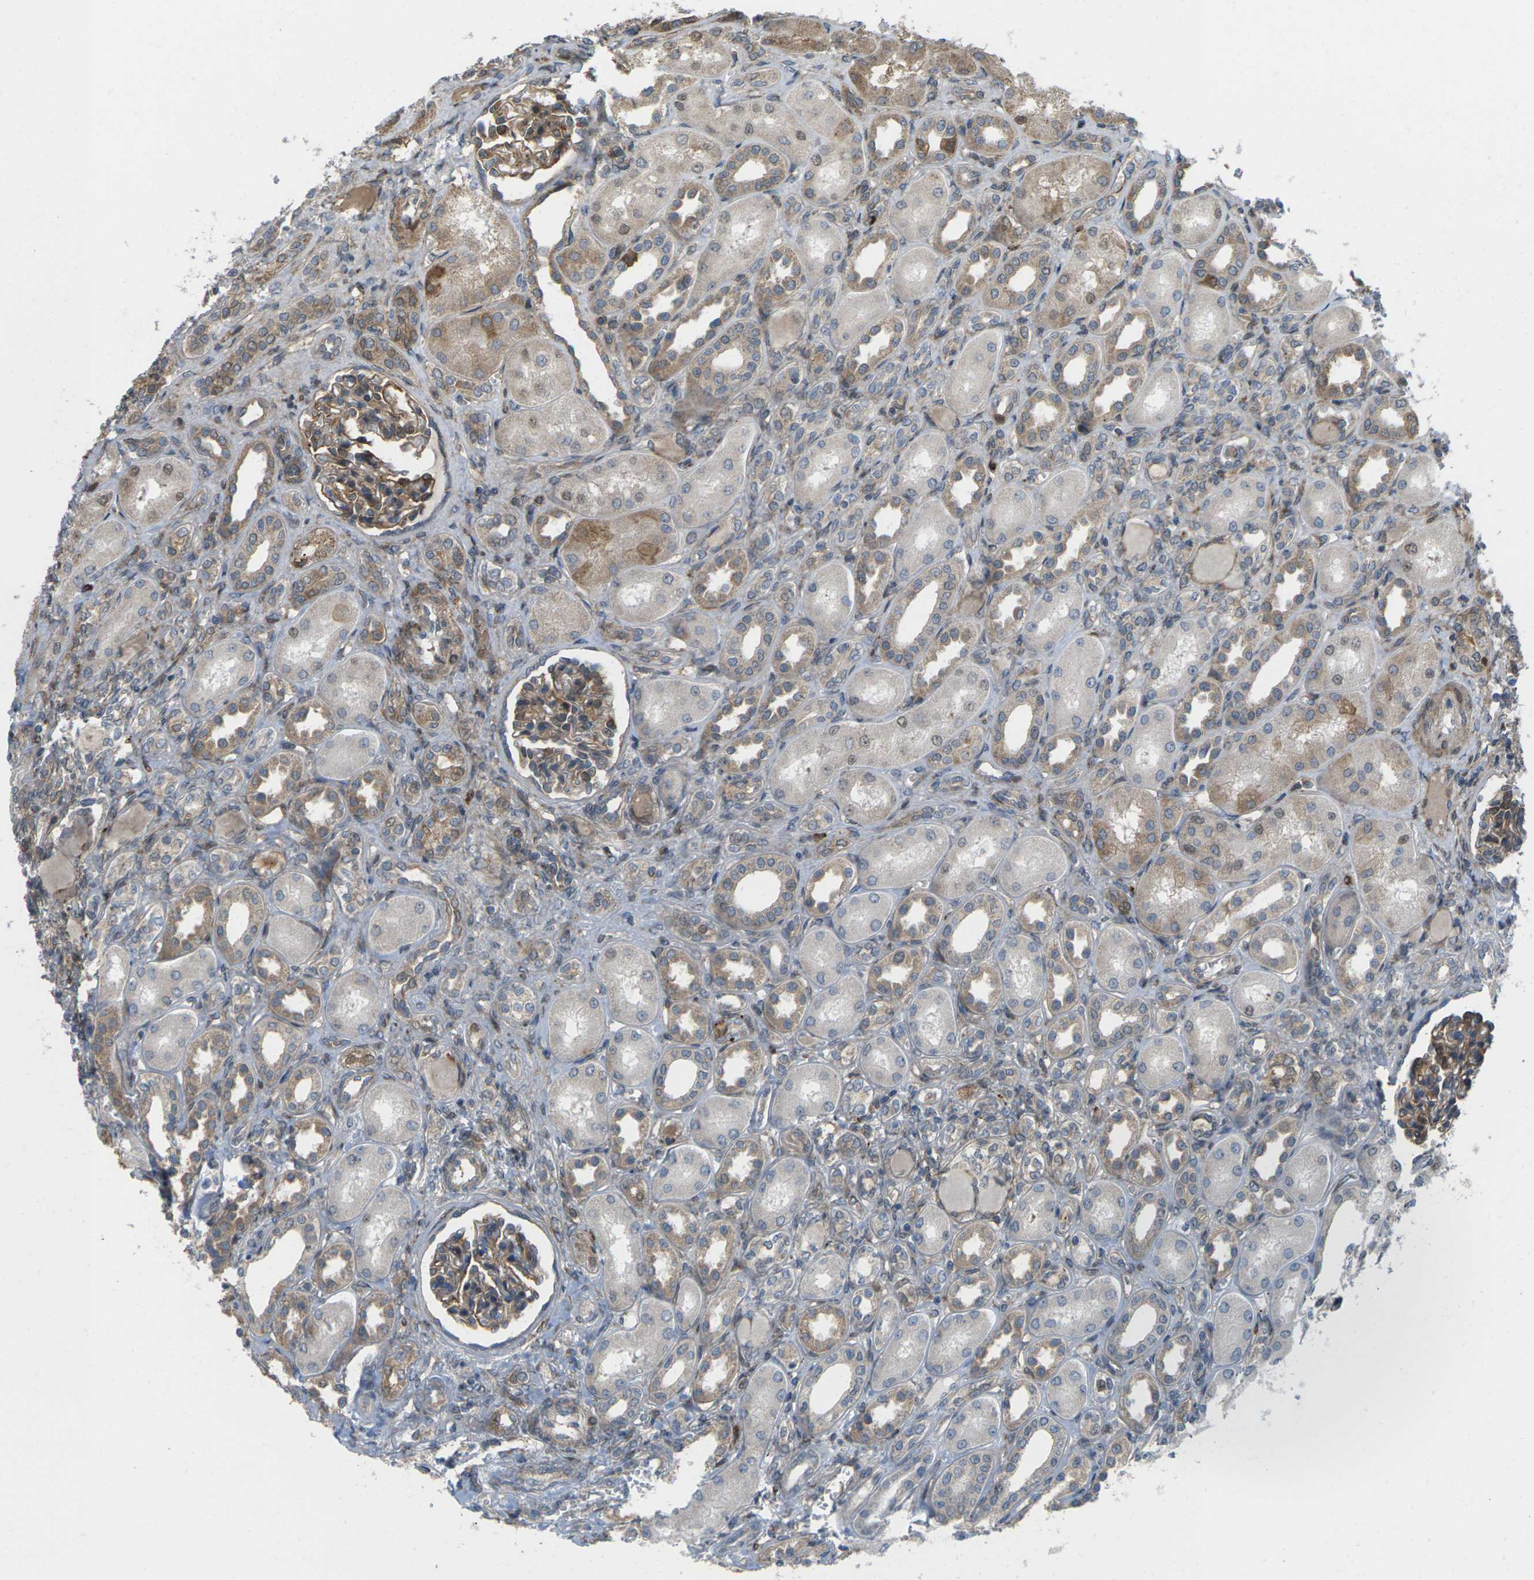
{"staining": {"intensity": "moderate", "quantity": ">75%", "location": "cytoplasmic/membranous"}, "tissue": "kidney", "cell_type": "Cells in glomeruli", "image_type": "normal", "snomed": [{"axis": "morphology", "description": "Normal tissue, NOS"}, {"axis": "topography", "description": "Kidney"}], "caption": "Human kidney stained for a protein (brown) reveals moderate cytoplasmic/membranous positive expression in approximately >75% of cells in glomeruli.", "gene": "ROBO1", "patient": {"sex": "male", "age": 7}}